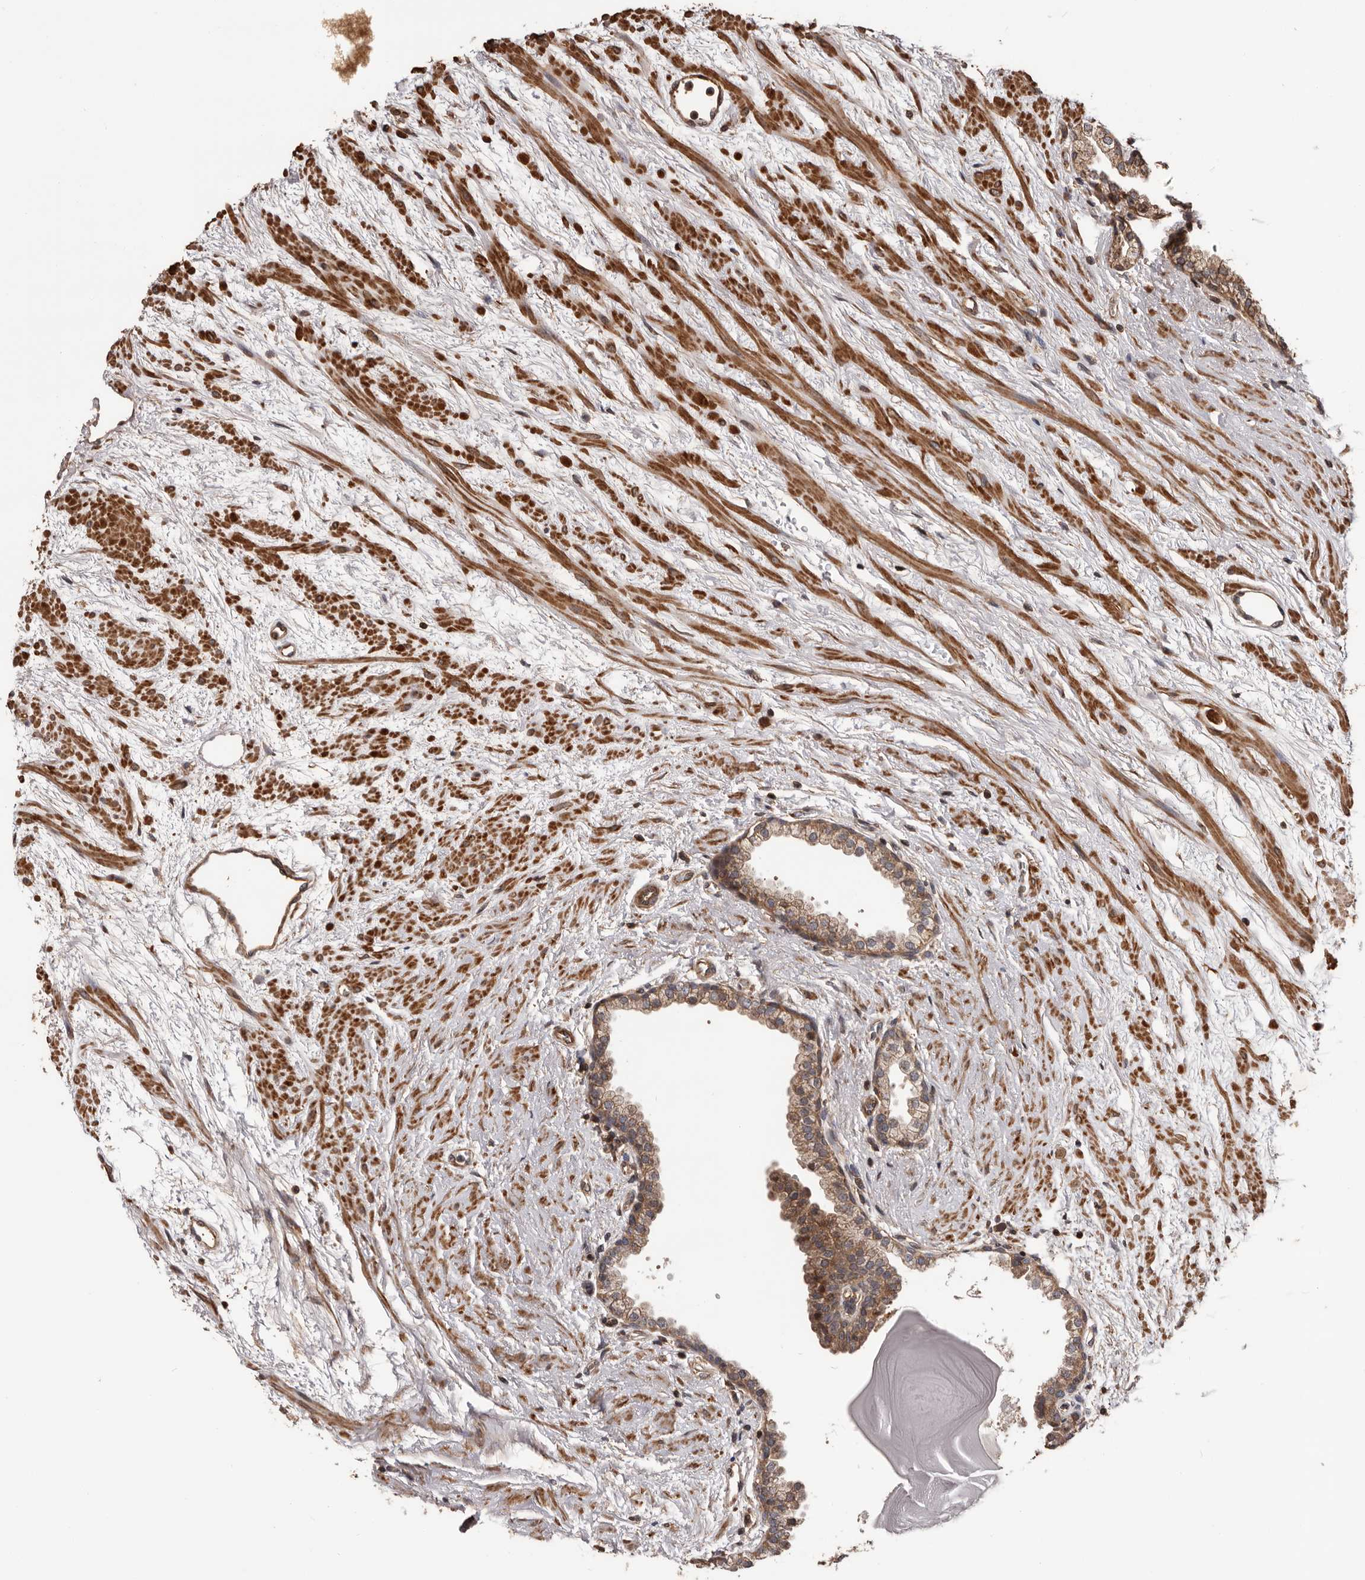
{"staining": {"intensity": "moderate", "quantity": "<25%", "location": "cytoplasmic/membranous"}, "tissue": "prostate", "cell_type": "Glandular cells", "image_type": "normal", "snomed": [{"axis": "morphology", "description": "Normal tissue, NOS"}, {"axis": "topography", "description": "Prostate"}], "caption": "Benign prostate exhibits moderate cytoplasmic/membranous staining in approximately <25% of glandular cells, visualized by immunohistochemistry.", "gene": "ADAMTS2", "patient": {"sex": "male", "age": 48}}